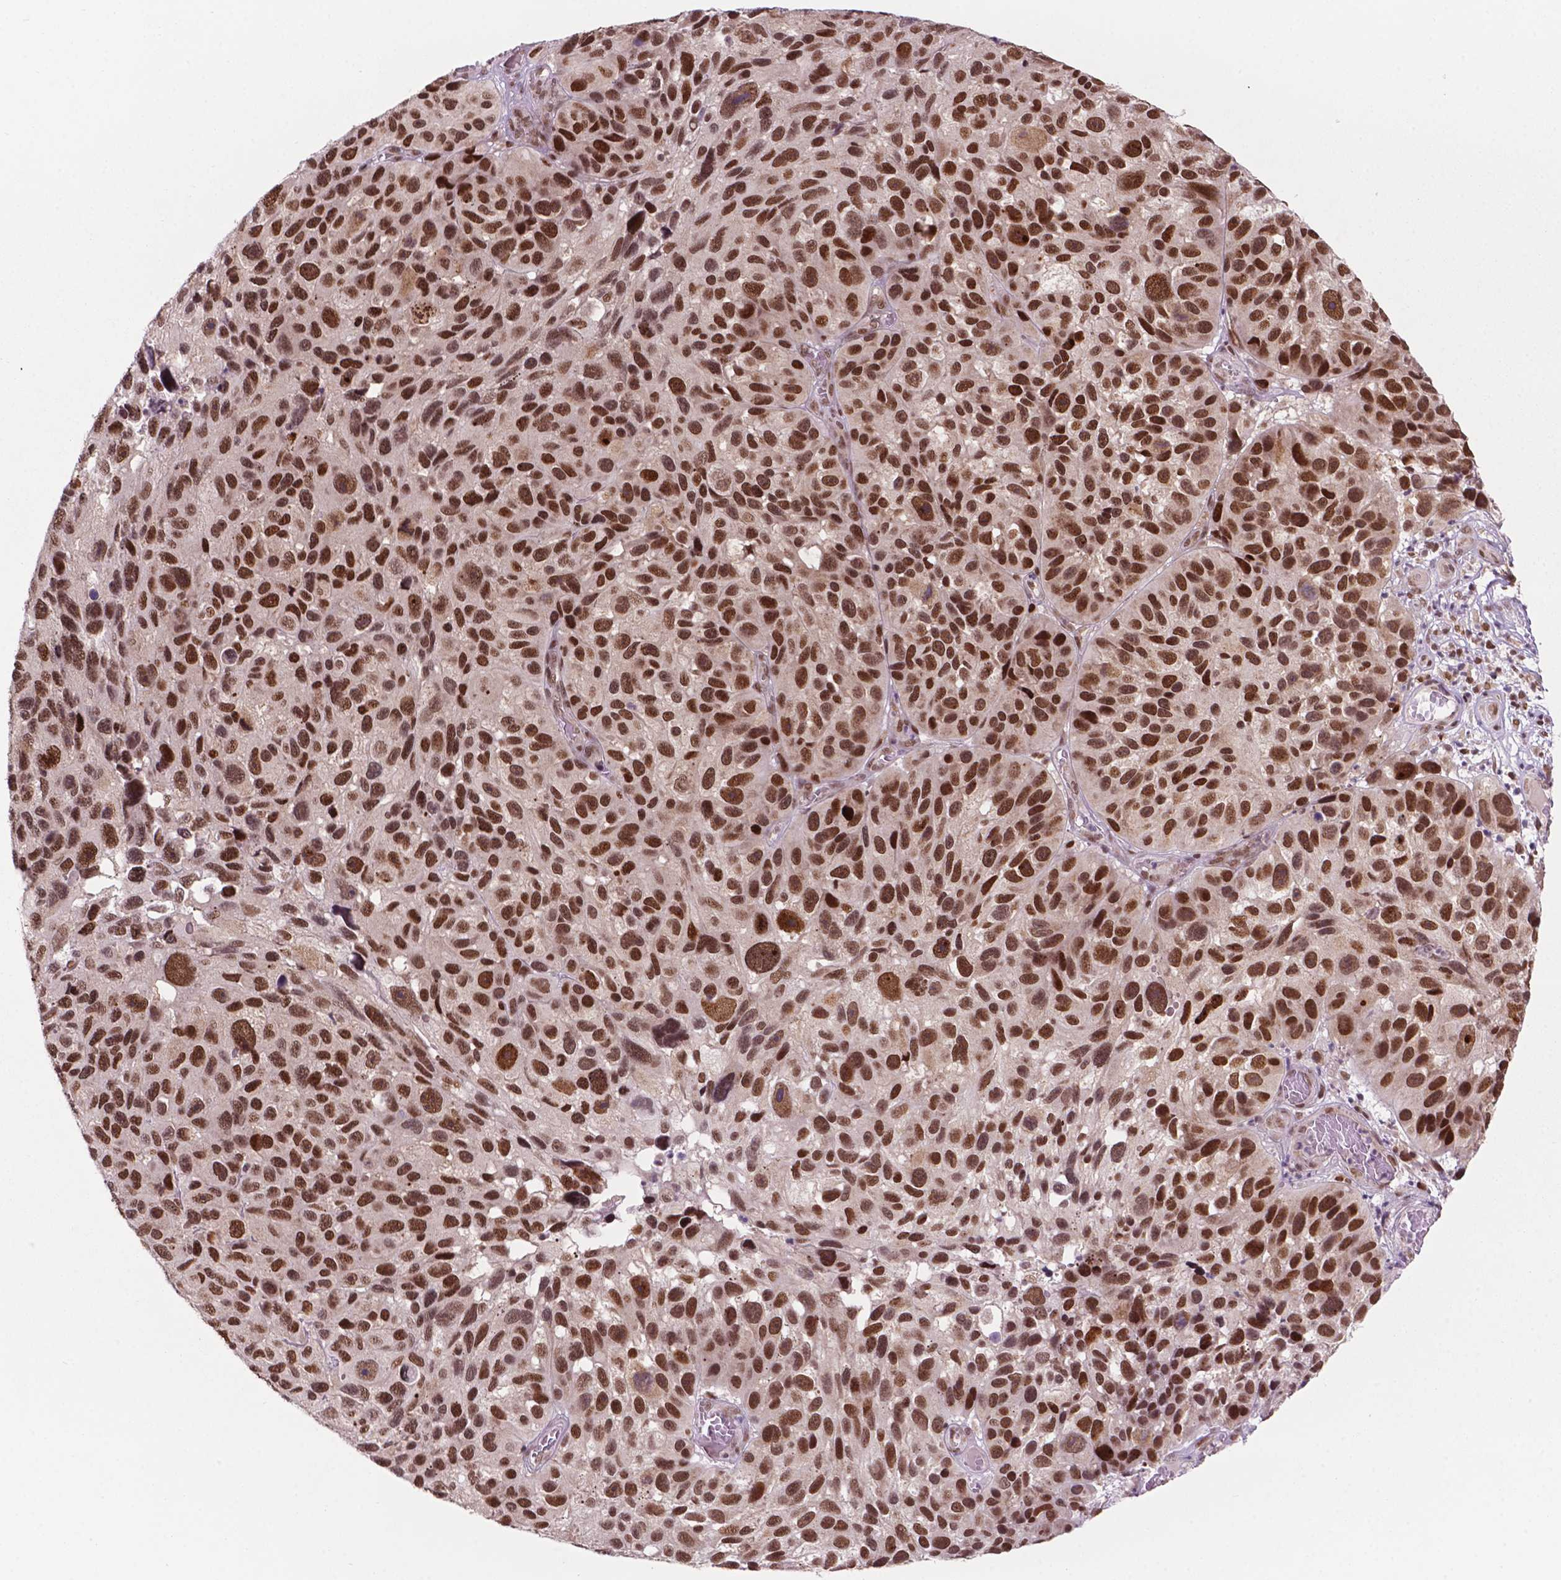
{"staining": {"intensity": "strong", "quantity": ">75%", "location": "nuclear"}, "tissue": "melanoma", "cell_type": "Tumor cells", "image_type": "cancer", "snomed": [{"axis": "morphology", "description": "Malignant melanoma, NOS"}, {"axis": "topography", "description": "Skin"}], "caption": "IHC (DAB (3,3'-diaminobenzidine)) staining of human malignant melanoma exhibits strong nuclear protein expression in about >75% of tumor cells. (DAB (3,3'-diaminobenzidine) = brown stain, brightfield microscopy at high magnification).", "gene": "PER2", "patient": {"sex": "male", "age": 53}}